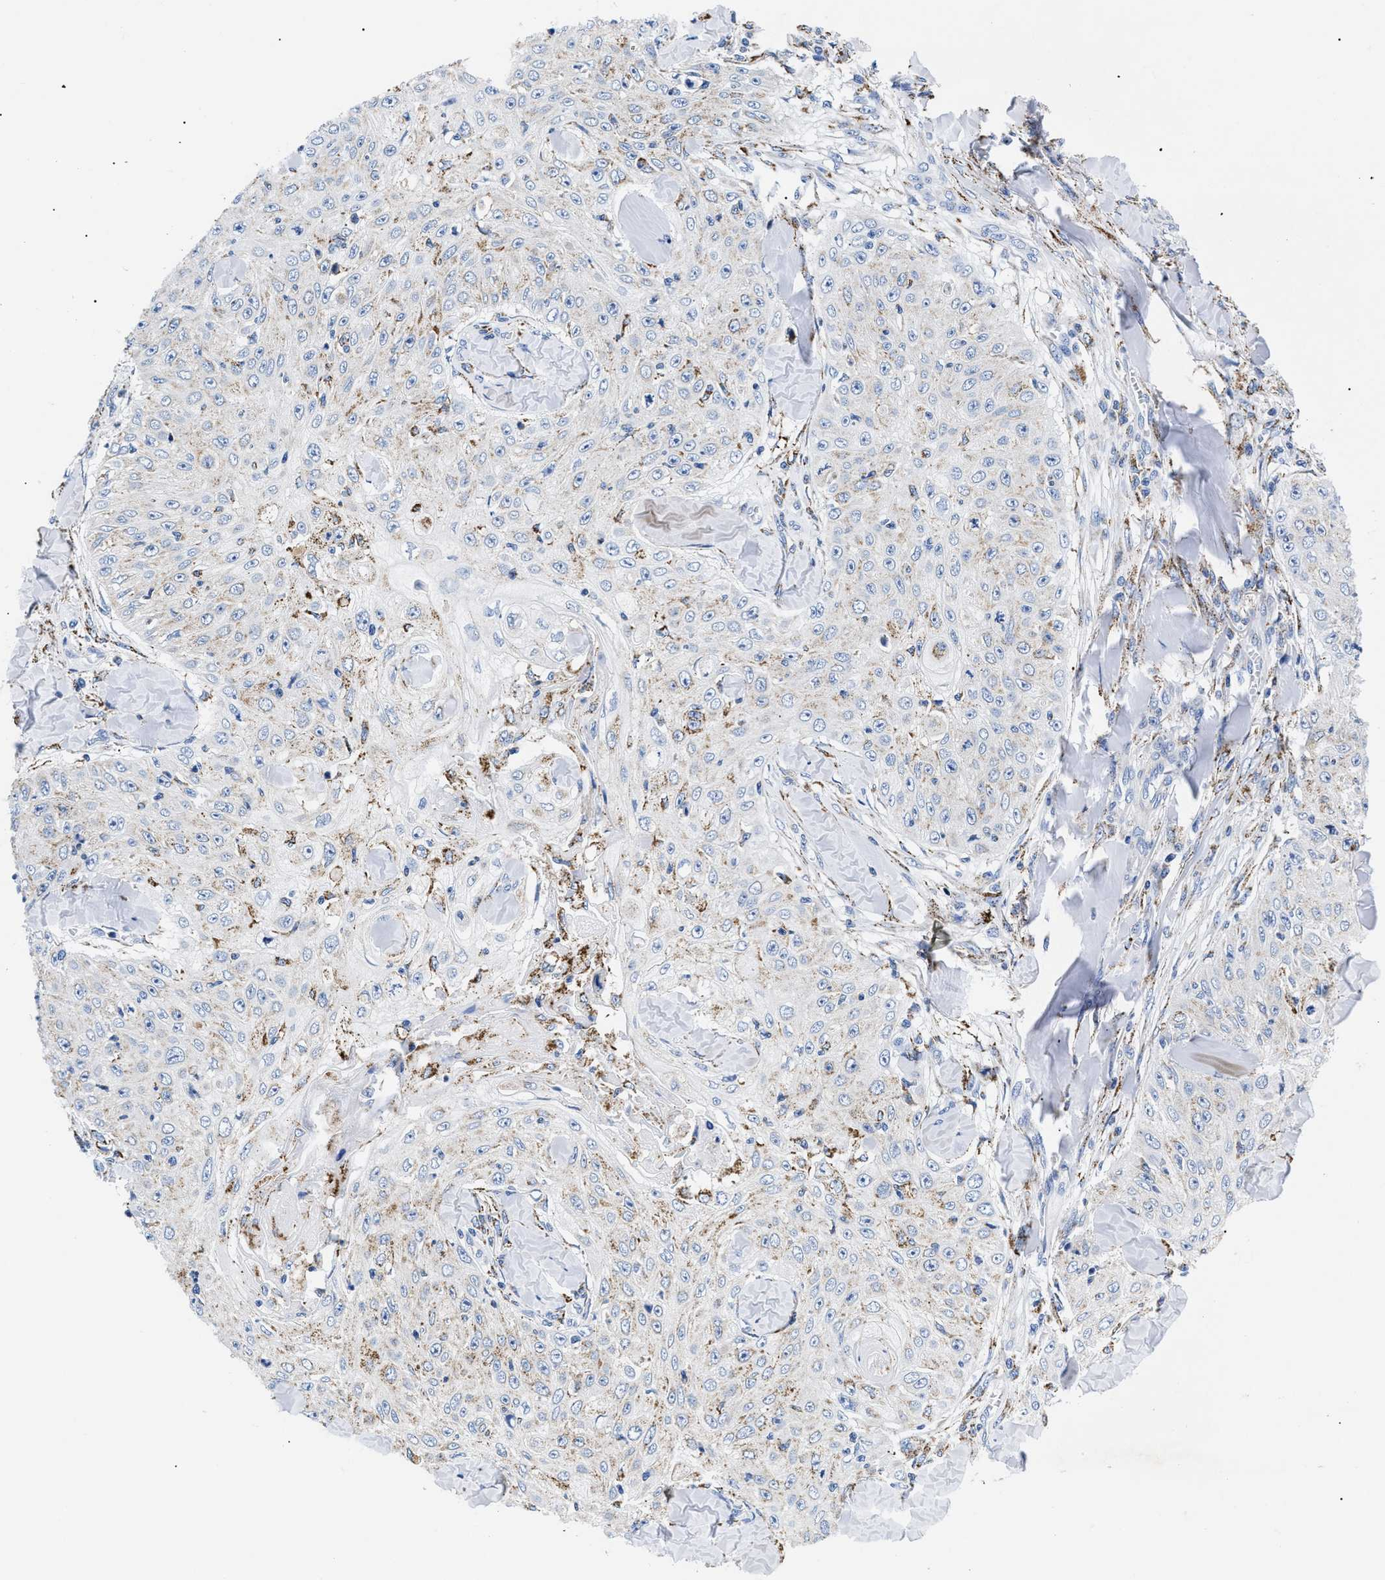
{"staining": {"intensity": "moderate", "quantity": "<25%", "location": "cytoplasmic/membranous"}, "tissue": "skin cancer", "cell_type": "Tumor cells", "image_type": "cancer", "snomed": [{"axis": "morphology", "description": "Squamous cell carcinoma, NOS"}, {"axis": "topography", "description": "Skin"}], "caption": "DAB immunohistochemical staining of human skin cancer displays moderate cytoplasmic/membranous protein positivity in approximately <25% of tumor cells. (Stains: DAB (3,3'-diaminobenzidine) in brown, nuclei in blue, Microscopy: brightfield microscopy at high magnification).", "gene": "GPR149", "patient": {"sex": "male", "age": 86}}